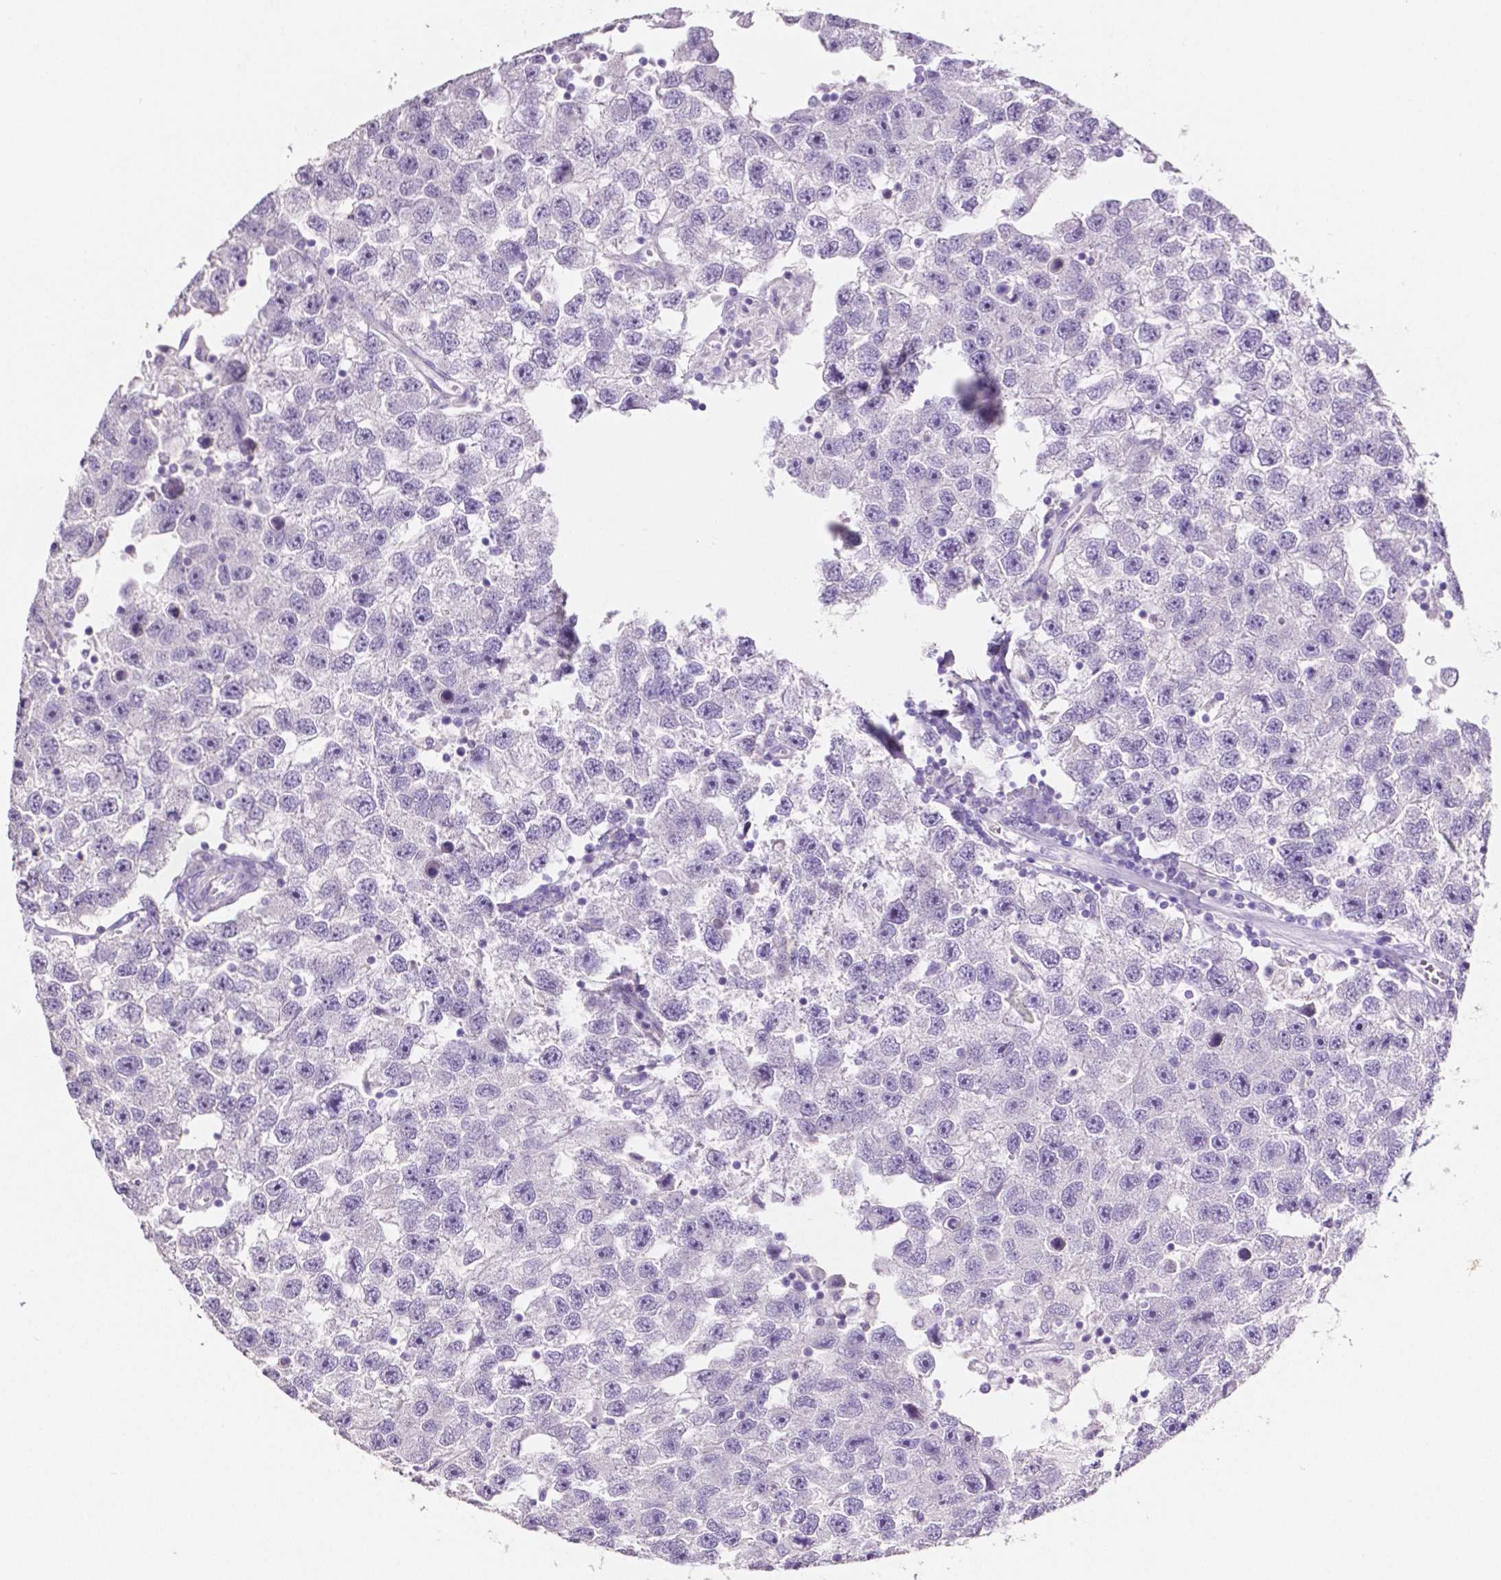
{"staining": {"intensity": "negative", "quantity": "none", "location": "none"}, "tissue": "testis cancer", "cell_type": "Tumor cells", "image_type": "cancer", "snomed": [{"axis": "morphology", "description": "Seminoma, NOS"}, {"axis": "topography", "description": "Testis"}], "caption": "Histopathology image shows no protein expression in tumor cells of testis seminoma tissue. The staining was performed using DAB to visualize the protein expression in brown, while the nuclei were stained in blue with hematoxylin (Magnification: 20x).", "gene": "SLC22A2", "patient": {"sex": "male", "age": 26}}